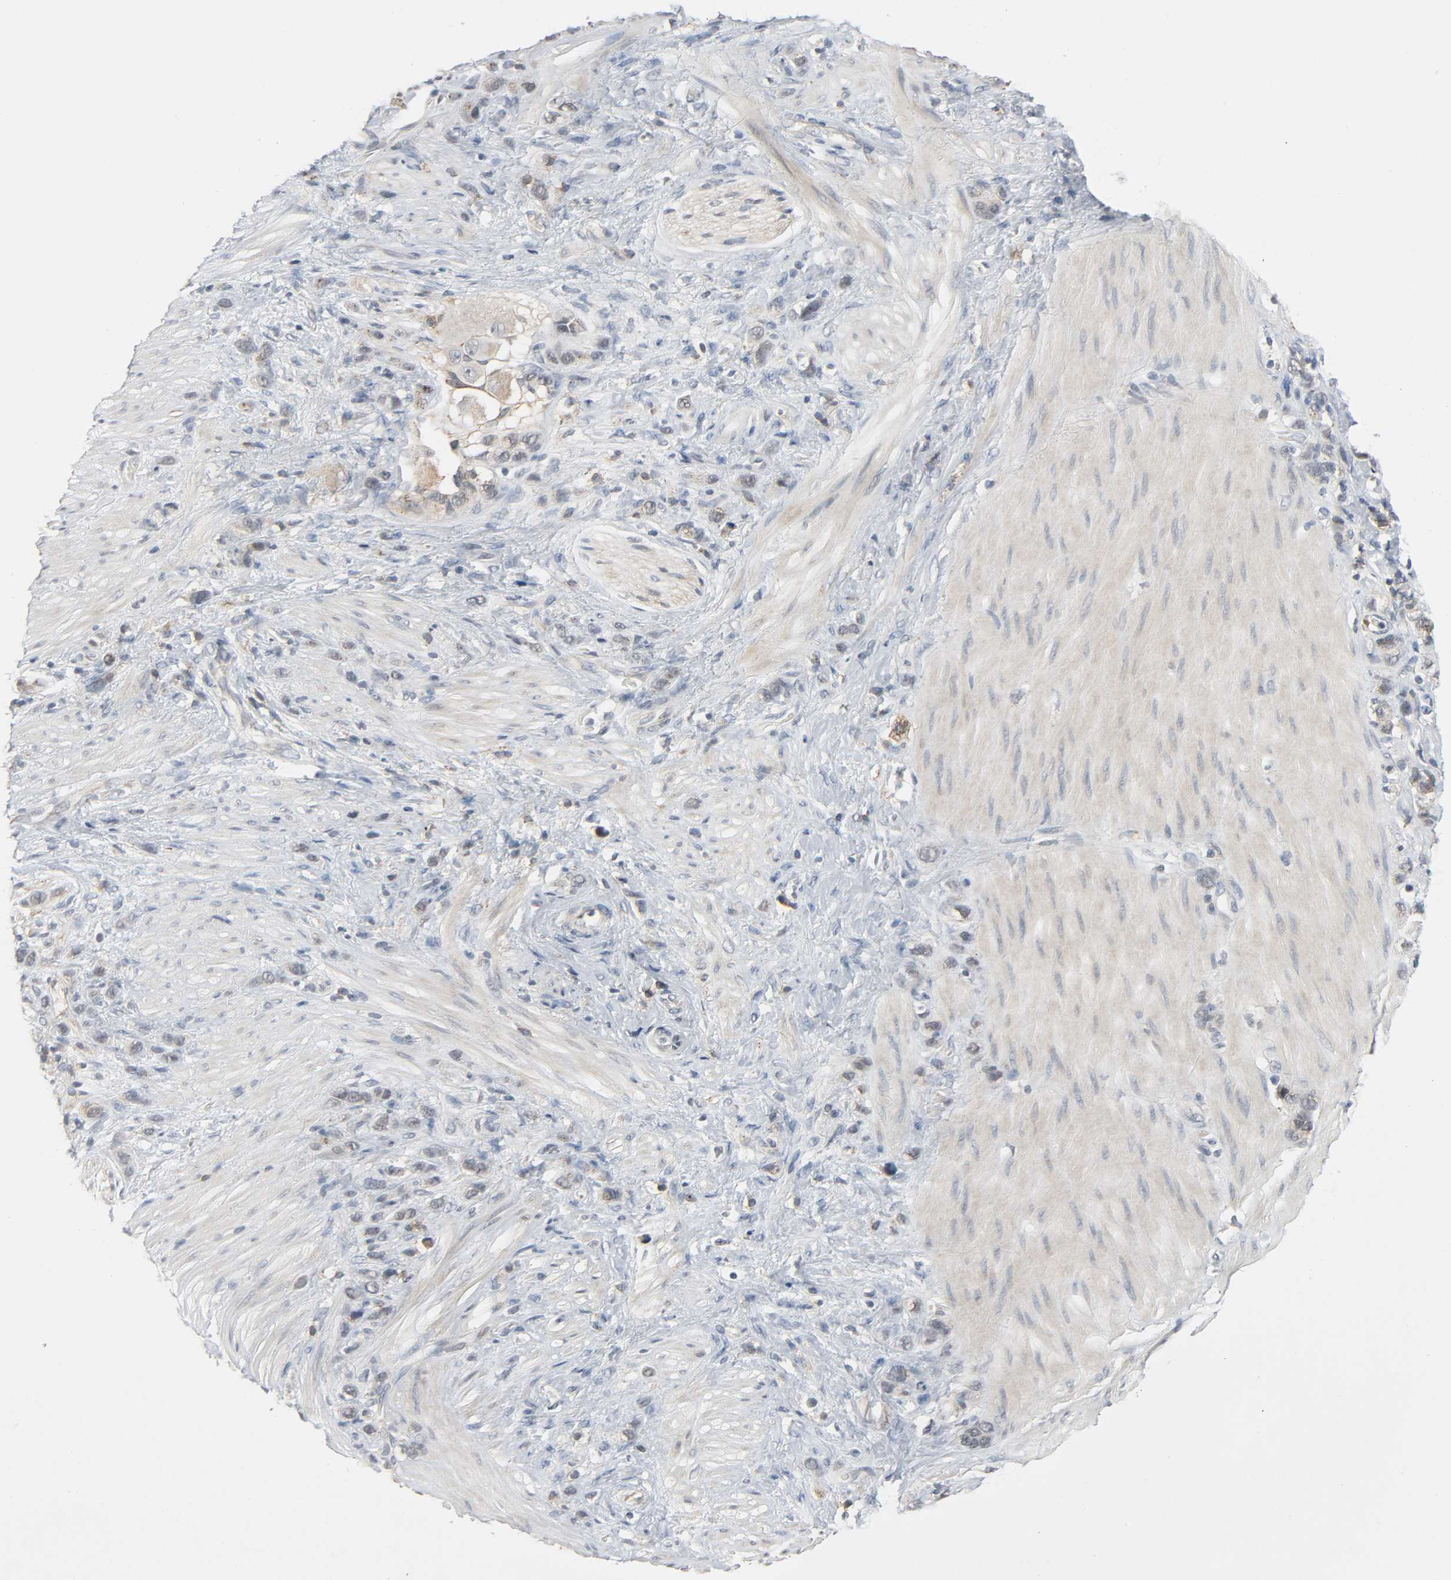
{"staining": {"intensity": "weak", "quantity": "<25%", "location": "cytoplasmic/membranous"}, "tissue": "stomach cancer", "cell_type": "Tumor cells", "image_type": "cancer", "snomed": [{"axis": "morphology", "description": "Normal tissue, NOS"}, {"axis": "morphology", "description": "Adenocarcinoma, NOS"}, {"axis": "morphology", "description": "Adenocarcinoma, High grade"}, {"axis": "topography", "description": "Stomach, upper"}, {"axis": "topography", "description": "Stomach"}], "caption": "The immunohistochemistry (IHC) histopathology image has no significant expression in tumor cells of high-grade adenocarcinoma (stomach) tissue.", "gene": "CD4", "patient": {"sex": "female", "age": 65}}